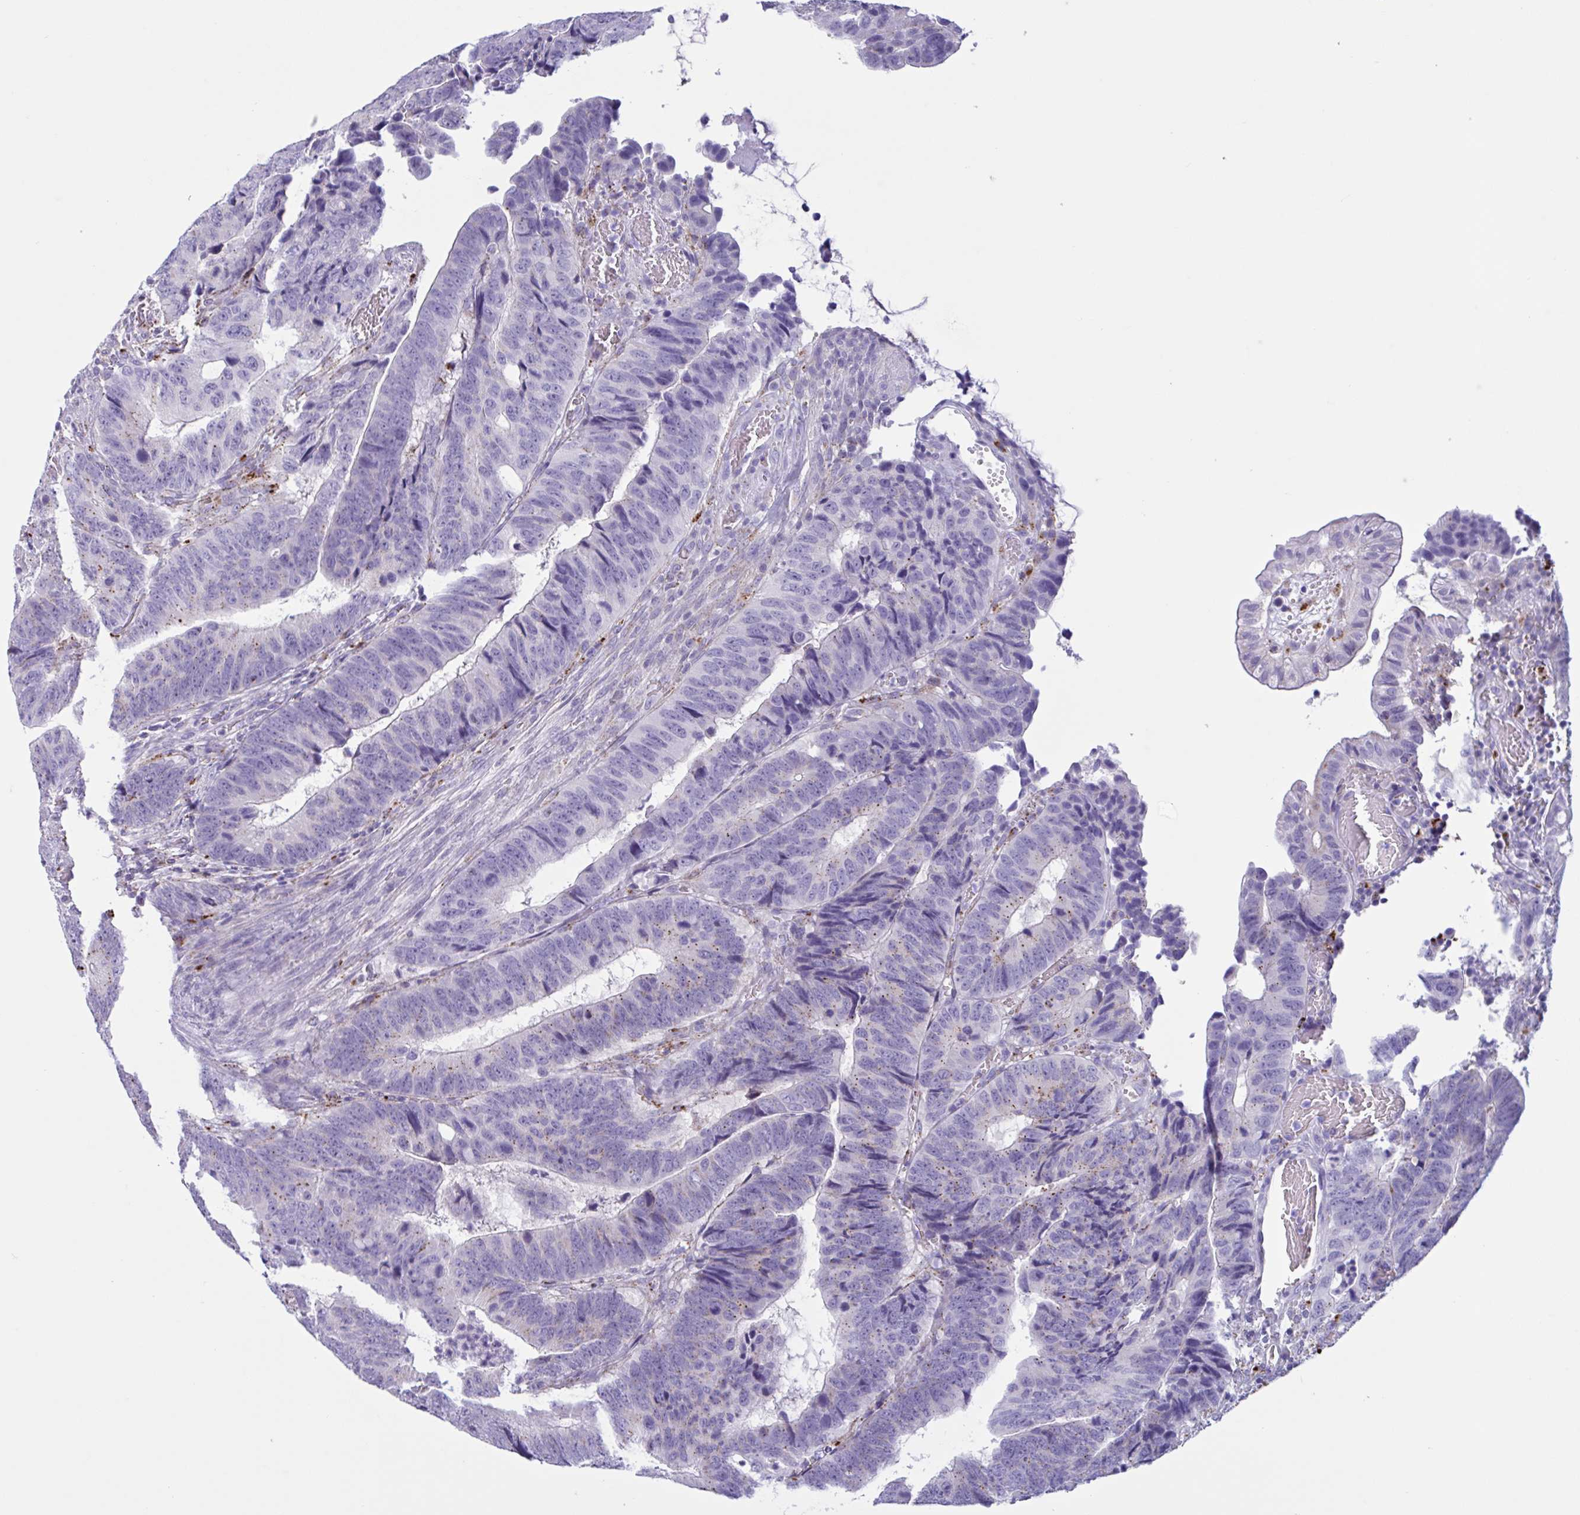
{"staining": {"intensity": "negative", "quantity": "none", "location": "none"}, "tissue": "colorectal cancer", "cell_type": "Tumor cells", "image_type": "cancer", "snomed": [{"axis": "morphology", "description": "Adenocarcinoma, NOS"}, {"axis": "topography", "description": "Colon"}], "caption": "Protein analysis of adenocarcinoma (colorectal) exhibits no significant staining in tumor cells. The staining was performed using DAB to visualize the protein expression in brown, while the nuclei were stained in blue with hematoxylin (Magnification: 20x).", "gene": "XCL1", "patient": {"sex": "male", "age": 62}}